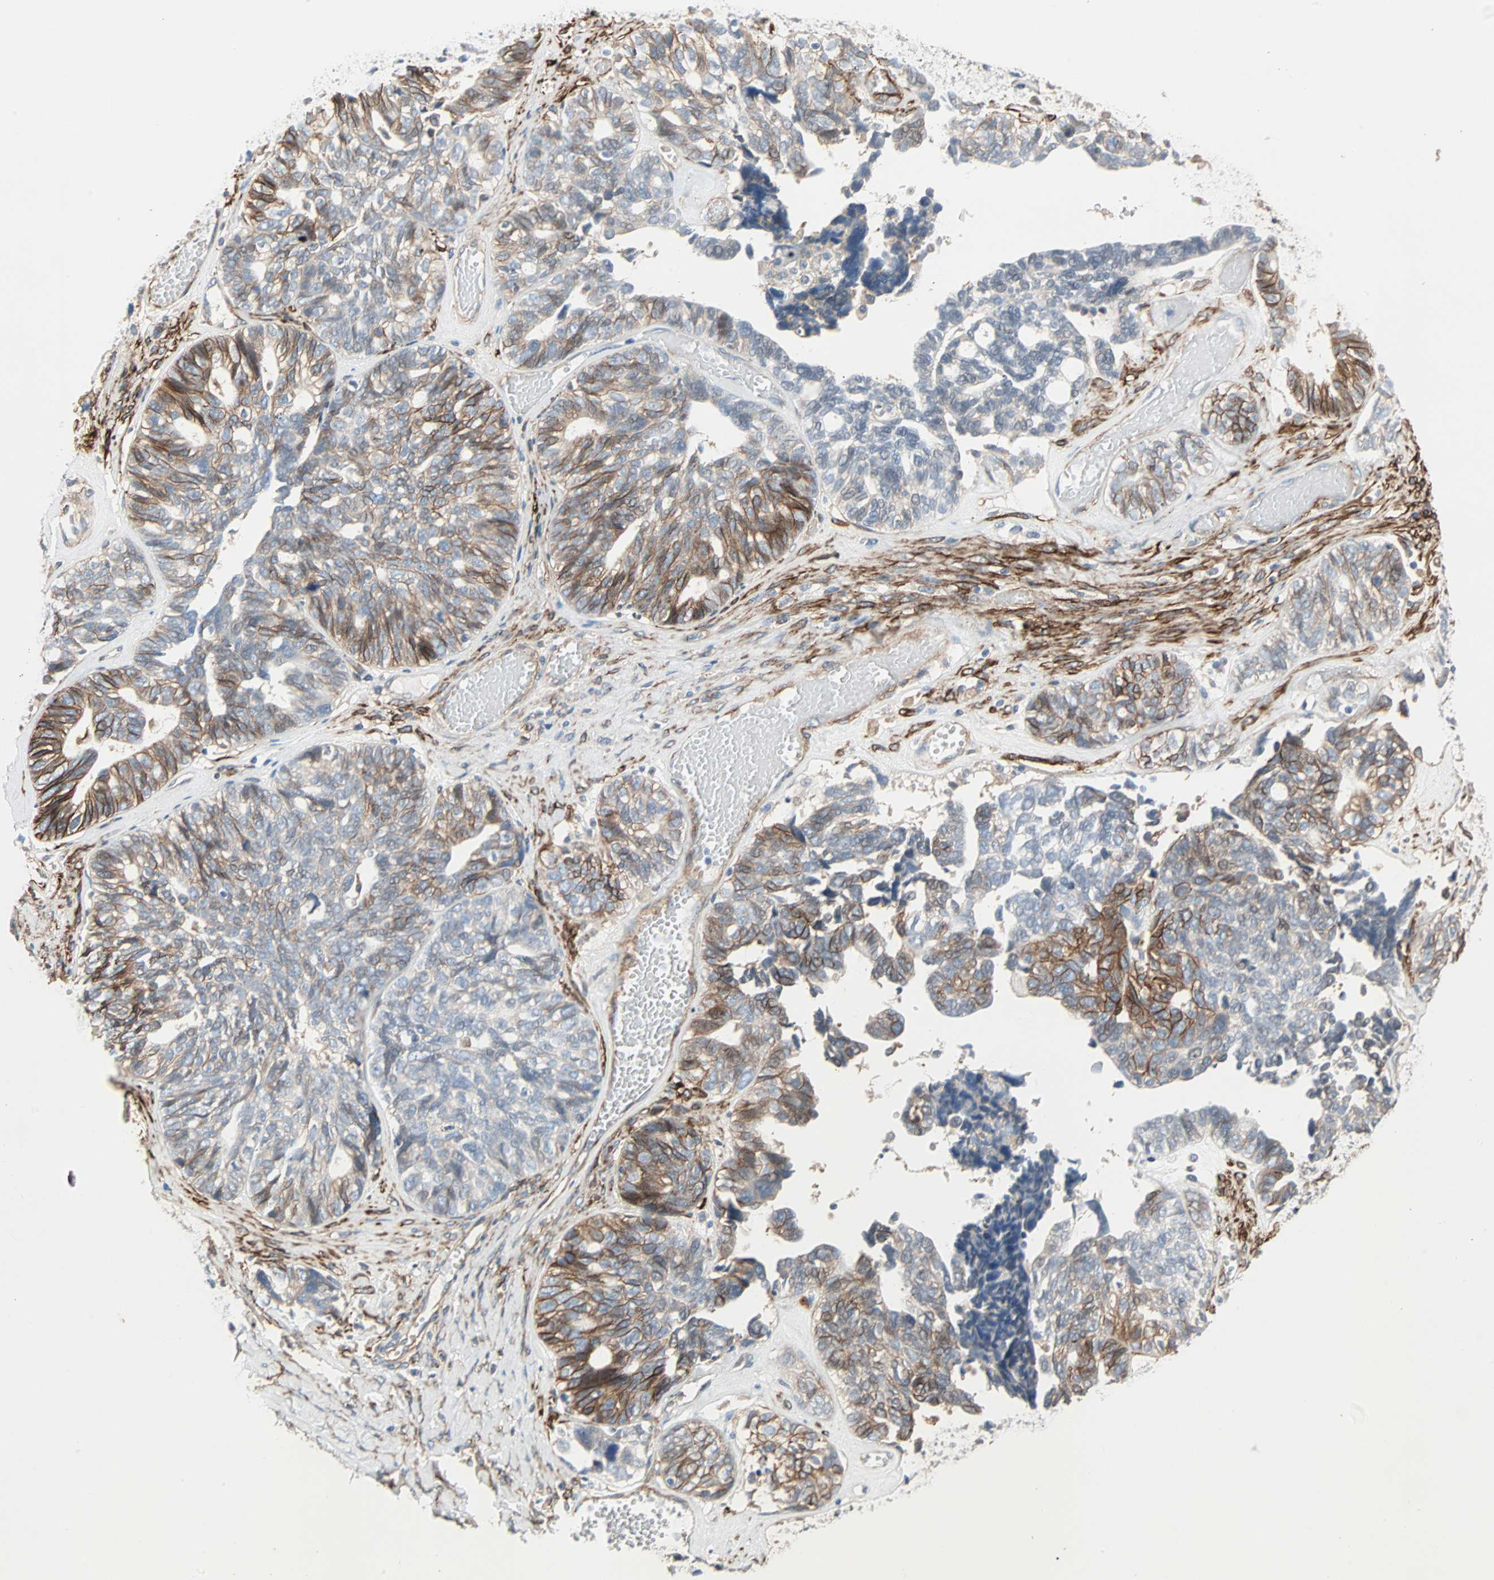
{"staining": {"intensity": "strong", "quantity": "<25%", "location": "cytoplasmic/membranous"}, "tissue": "ovarian cancer", "cell_type": "Tumor cells", "image_type": "cancer", "snomed": [{"axis": "morphology", "description": "Cystadenocarcinoma, serous, NOS"}, {"axis": "topography", "description": "Ovary"}], "caption": "Immunohistochemistry image of human ovarian serous cystadenocarcinoma stained for a protein (brown), which demonstrates medium levels of strong cytoplasmic/membranous staining in approximately <25% of tumor cells.", "gene": "EPB41L2", "patient": {"sex": "female", "age": 79}}